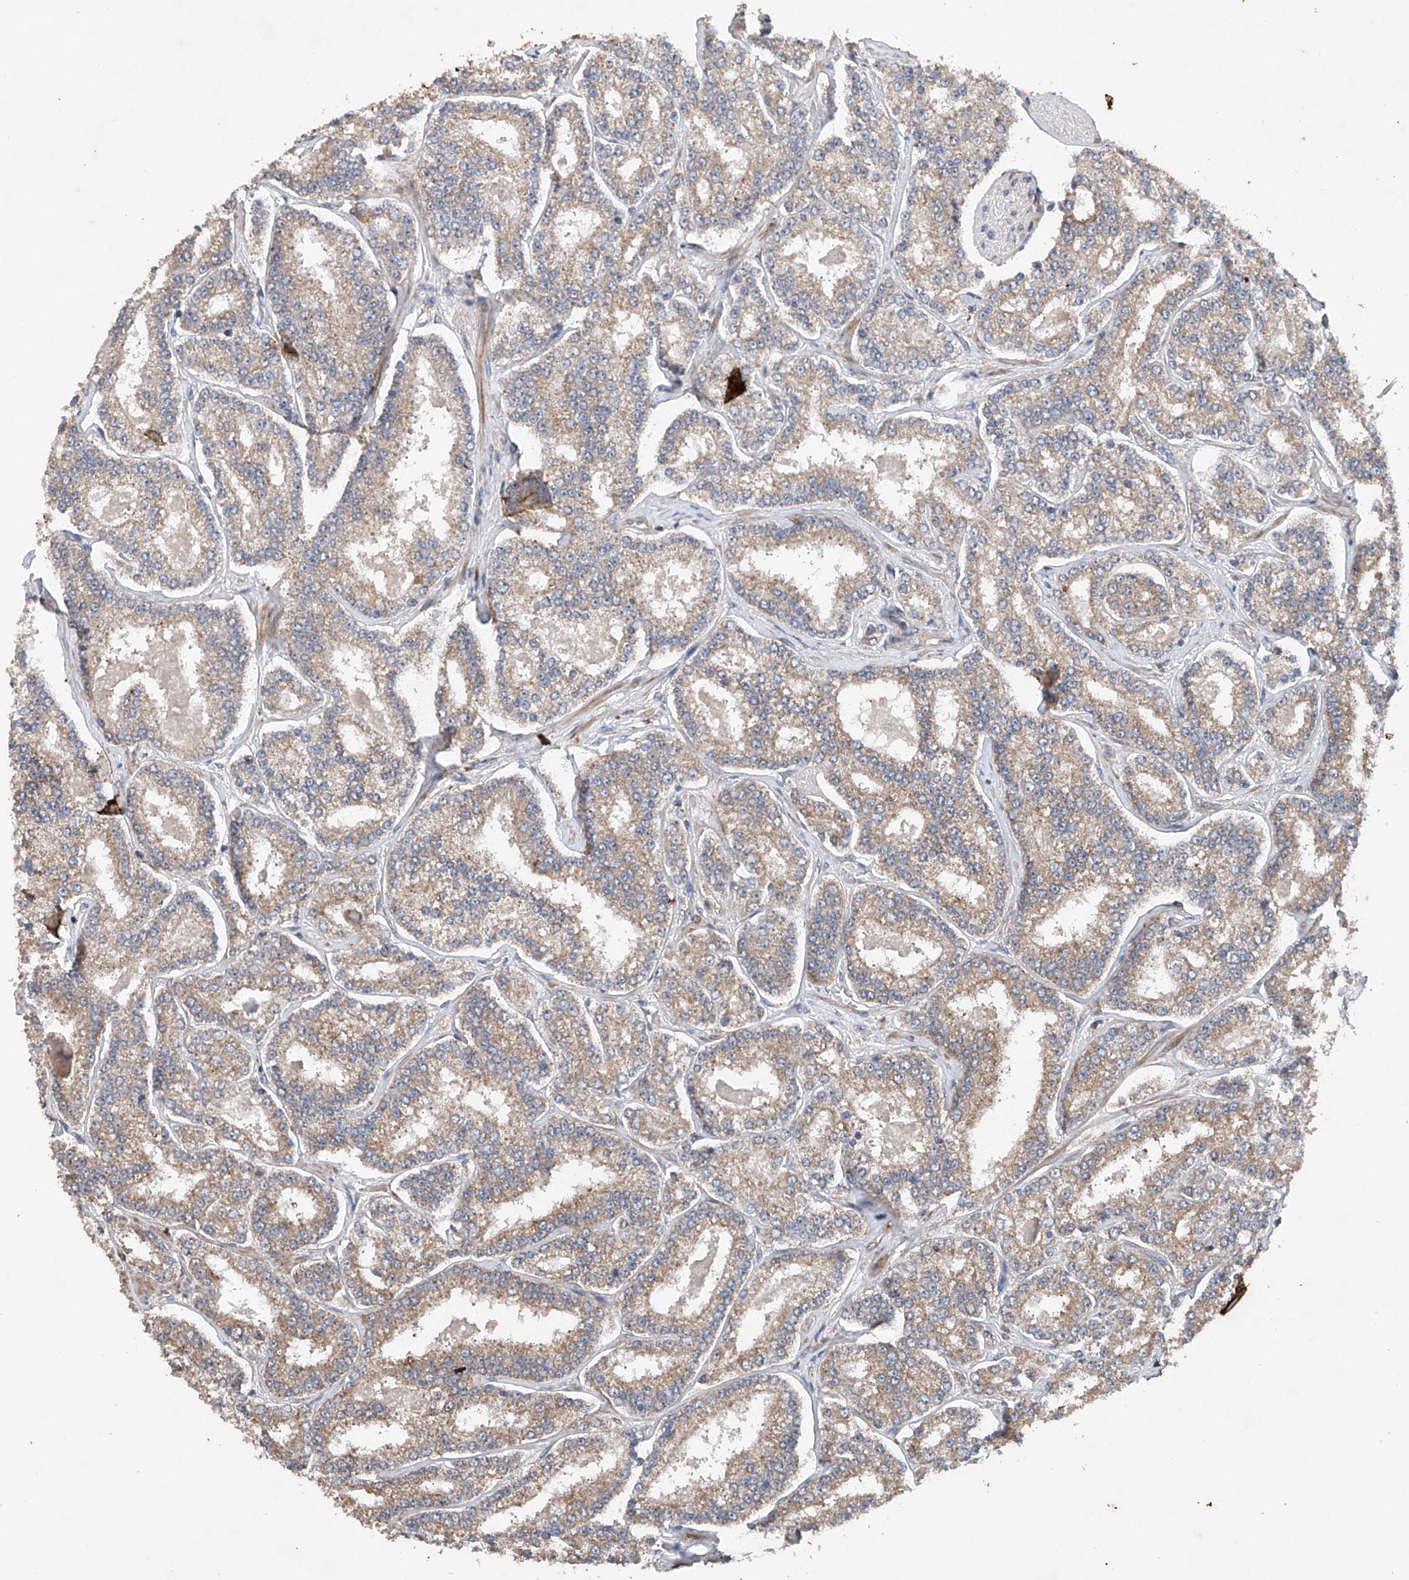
{"staining": {"intensity": "weak", "quantity": ">75%", "location": "cytoplasmic/membranous"}, "tissue": "prostate cancer", "cell_type": "Tumor cells", "image_type": "cancer", "snomed": [{"axis": "morphology", "description": "Normal tissue, NOS"}, {"axis": "morphology", "description": "Adenocarcinoma, High grade"}, {"axis": "topography", "description": "Prostate"}], "caption": "Prostate cancer stained for a protein (brown) exhibits weak cytoplasmic/membranous positive expression in about >75% of tumor cells.", "gene": "CEP85L", "patient": {"sex": "male", "age": 83}}